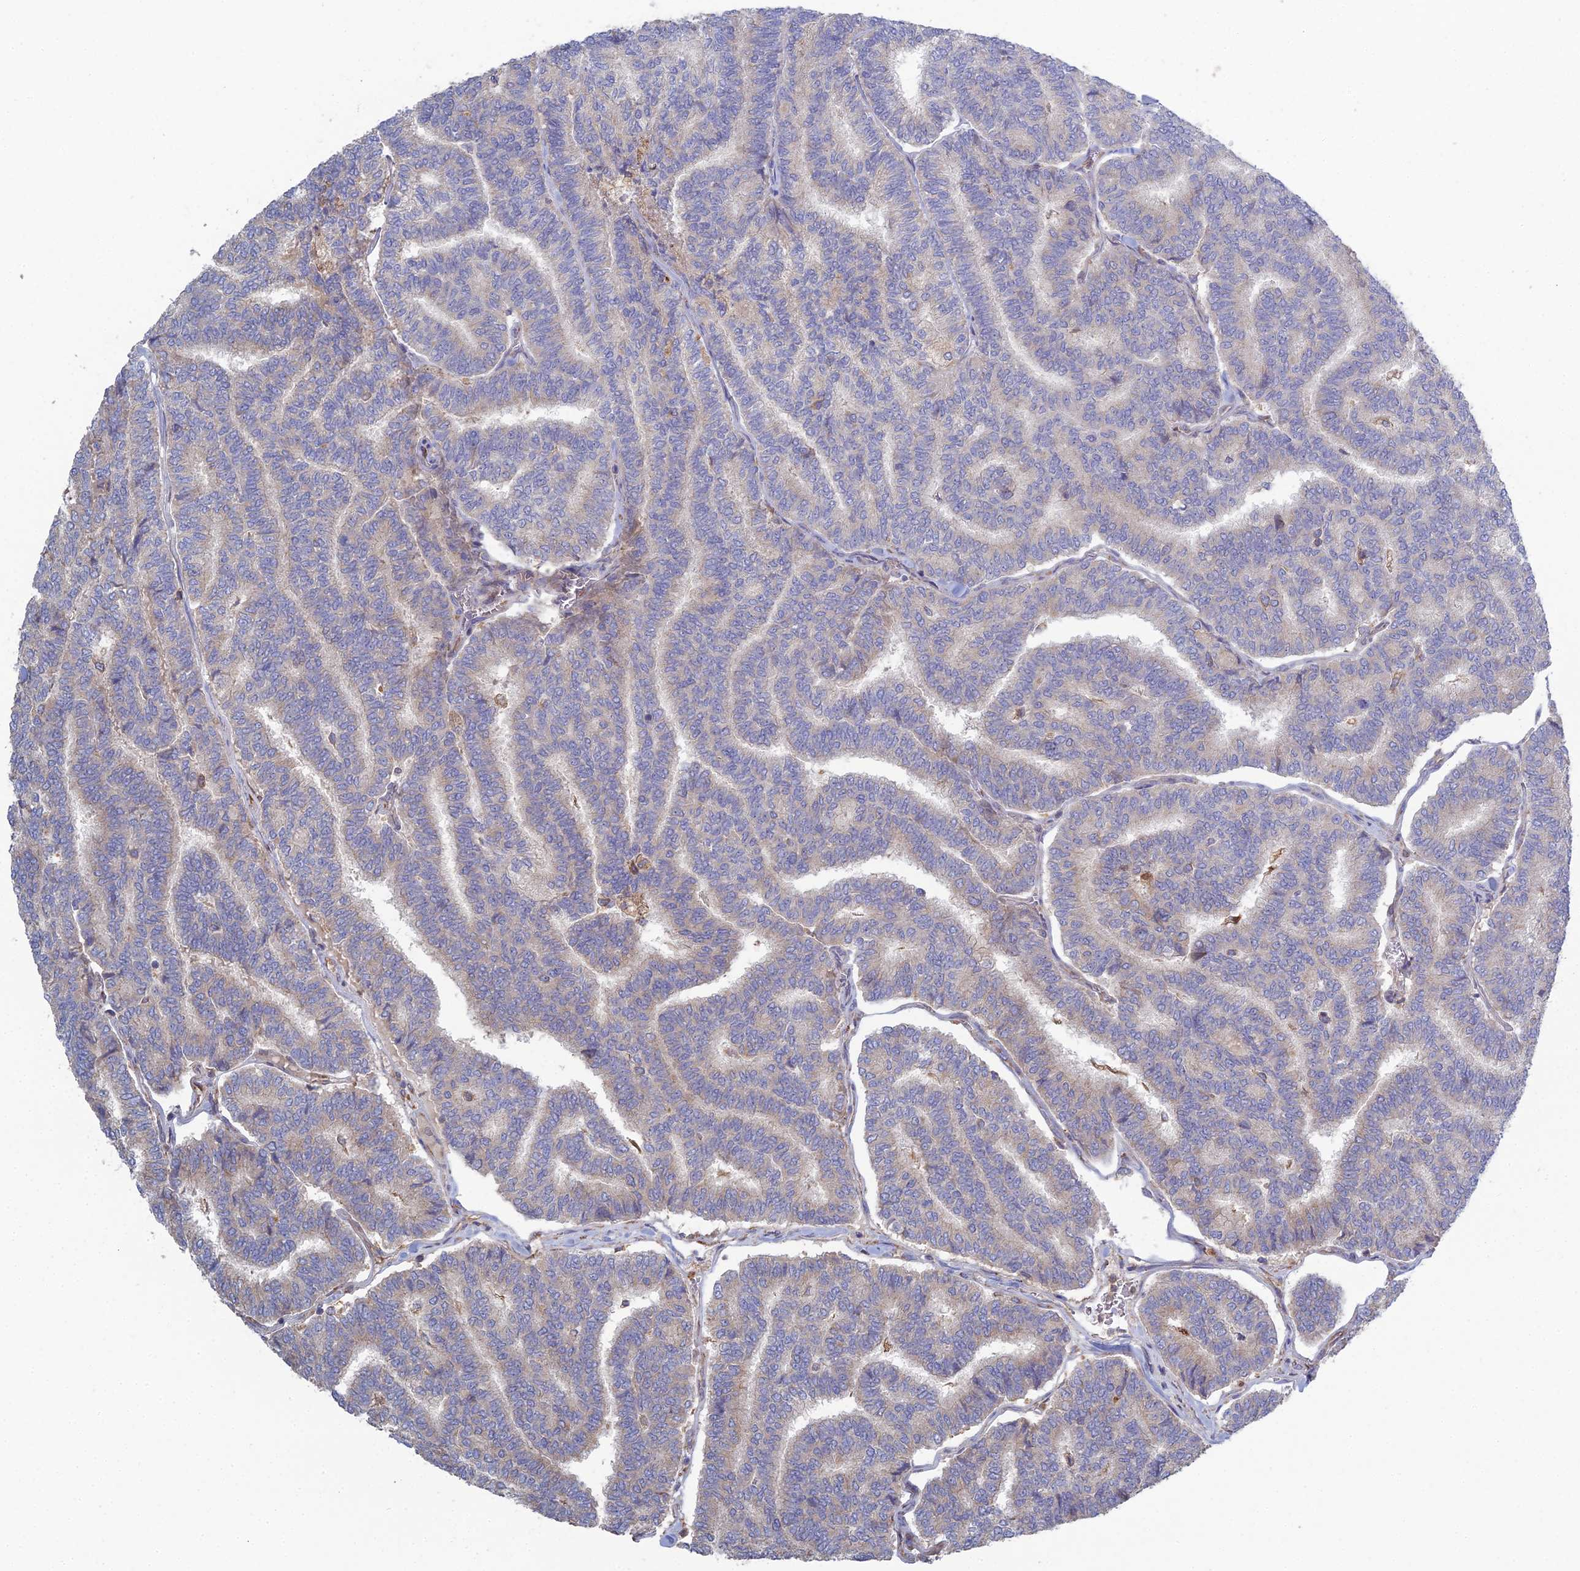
{"staining": {"intensity": "negative", "quantity": "none", "location": "none"}, "tissue": "thyroid cancer", "cell_type": "Tumor cells", "image_type": "cancer", "snomed": [{"axis": "morphology", "description": "Papillary adenocarcinoma, NOS"}, {"axis": "topography", "description": "Thyroid gland"}], "caption": "The image demonstrates no staining of tumor cells in thyroid cancer.", "gene": "TRAPPC6A", "patient": {"sex": "female", "age": 35}}